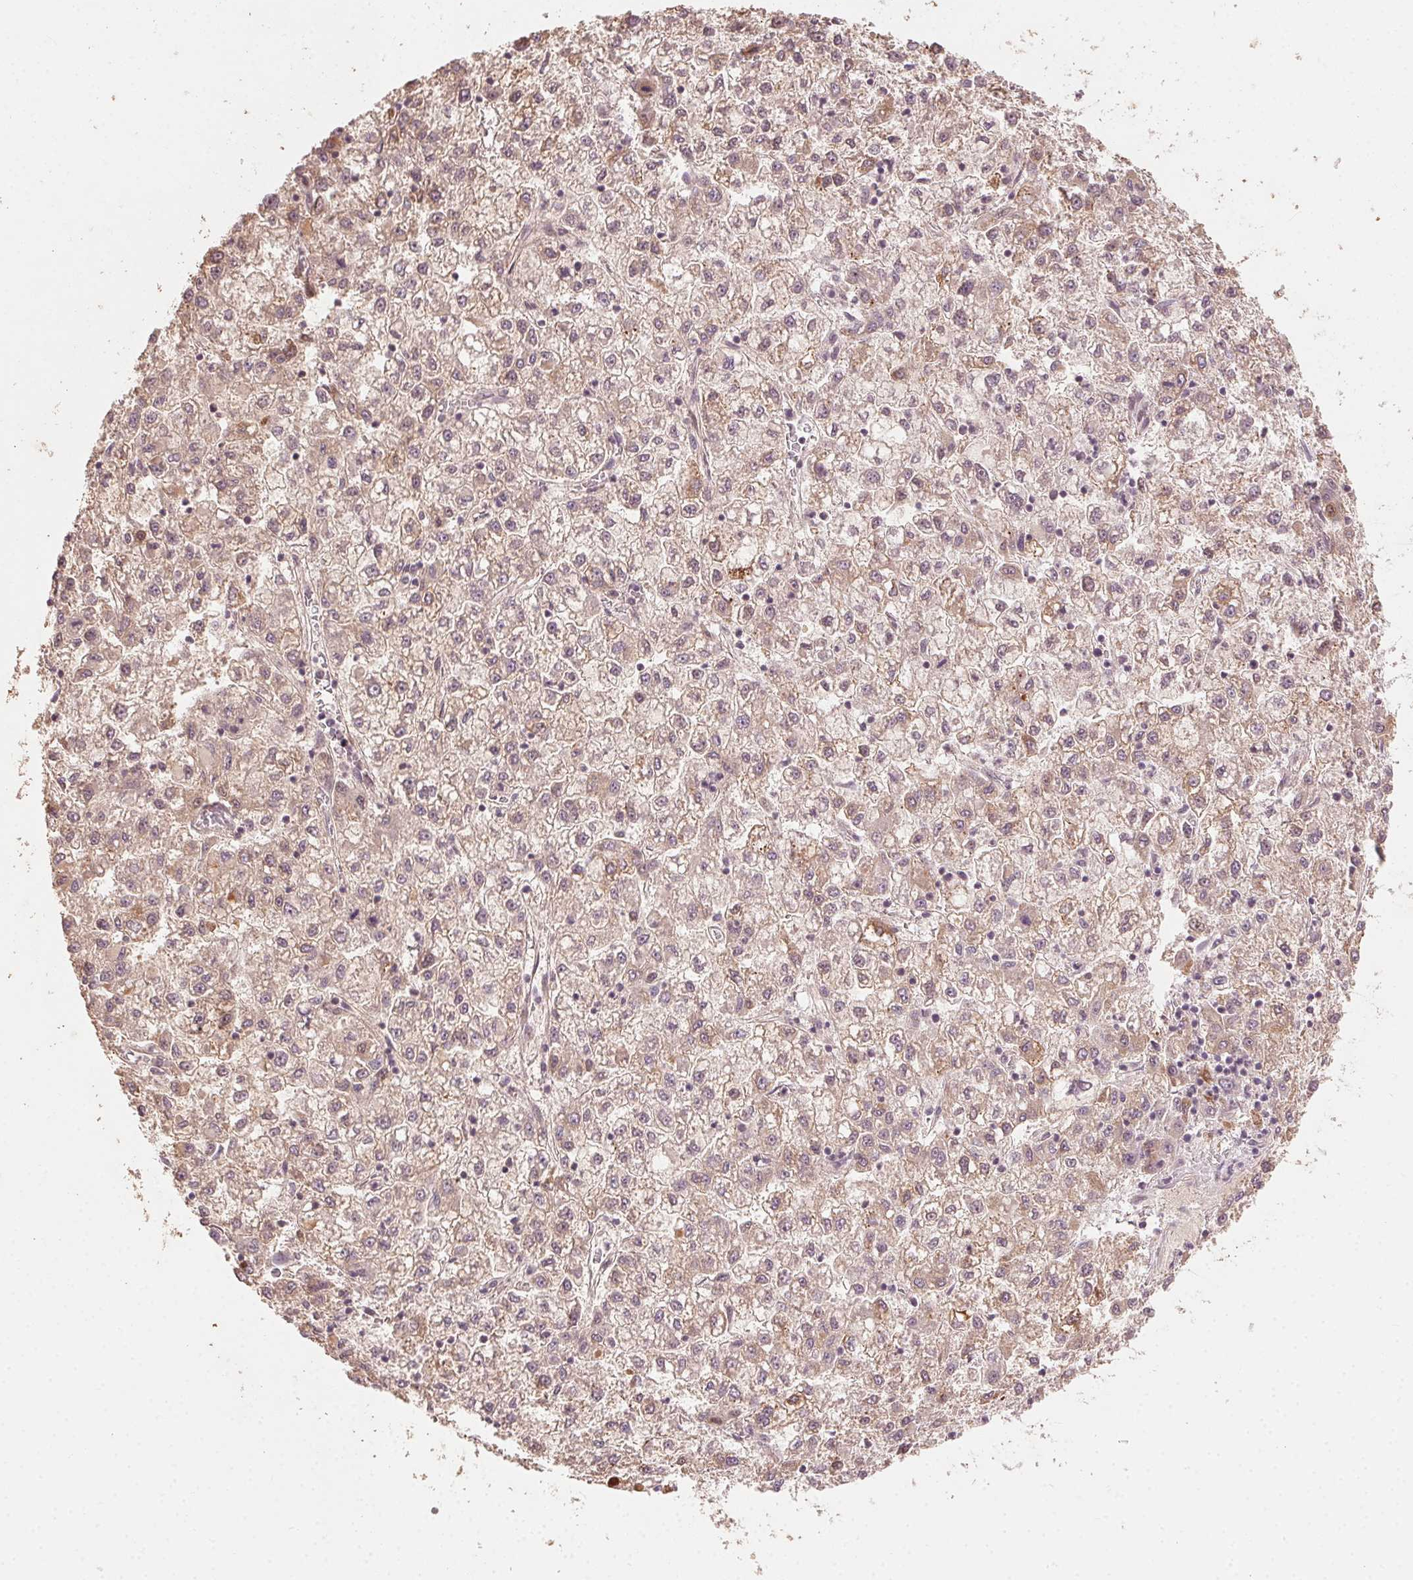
{"staining": {"intensity": "weak", "quantity": ">75%", "location": "cytoplasmic/membranous"}, "tissue": "liver cancer", "cell_type": "Tumor cells", "image_type": "cancer", "snomed": [{"axis": "morphology", "description": "Carcinoma, Hepatocellular, NOS"}, {"axis": "topography", "description": "Liver"}], "caption": "Liver cancer stained for a protein demonstrates weak cytoplasmic/membranous positivity in tumor cells.", "gene": "TUB", "patient": {"sex": "male", "age": 40}}